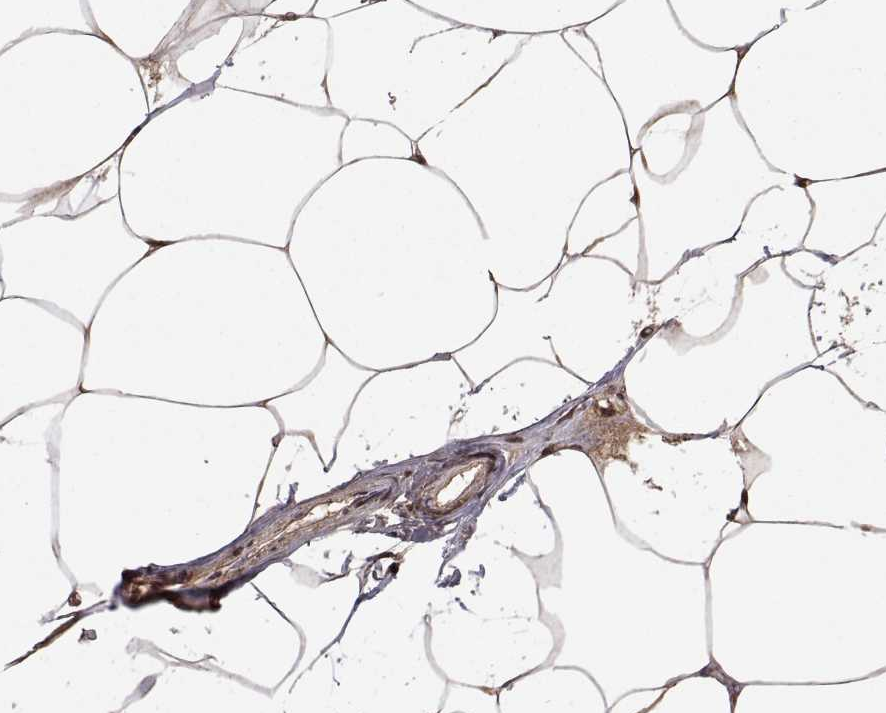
{"staining": {"intensity": "moderate", "quantity": "25%-75%", "location": "nuclear"}, "tissue": "breast", "cell_type": "Adipocytes", "image_type": "normal", "snomed": [{"axis": "morphology", "description": "Normal tissue, NOS"}, {"axis": "topography", "description": "Breast"}], "caption": "Breast stained with DAB immunohistochemistry (IHC) reveals medium levels of moderate nuclear positivity in approximately 25%-75% of adipocytes.", "gene": "ZNRF2", "patient": {"sex": "female", "age": 32}}